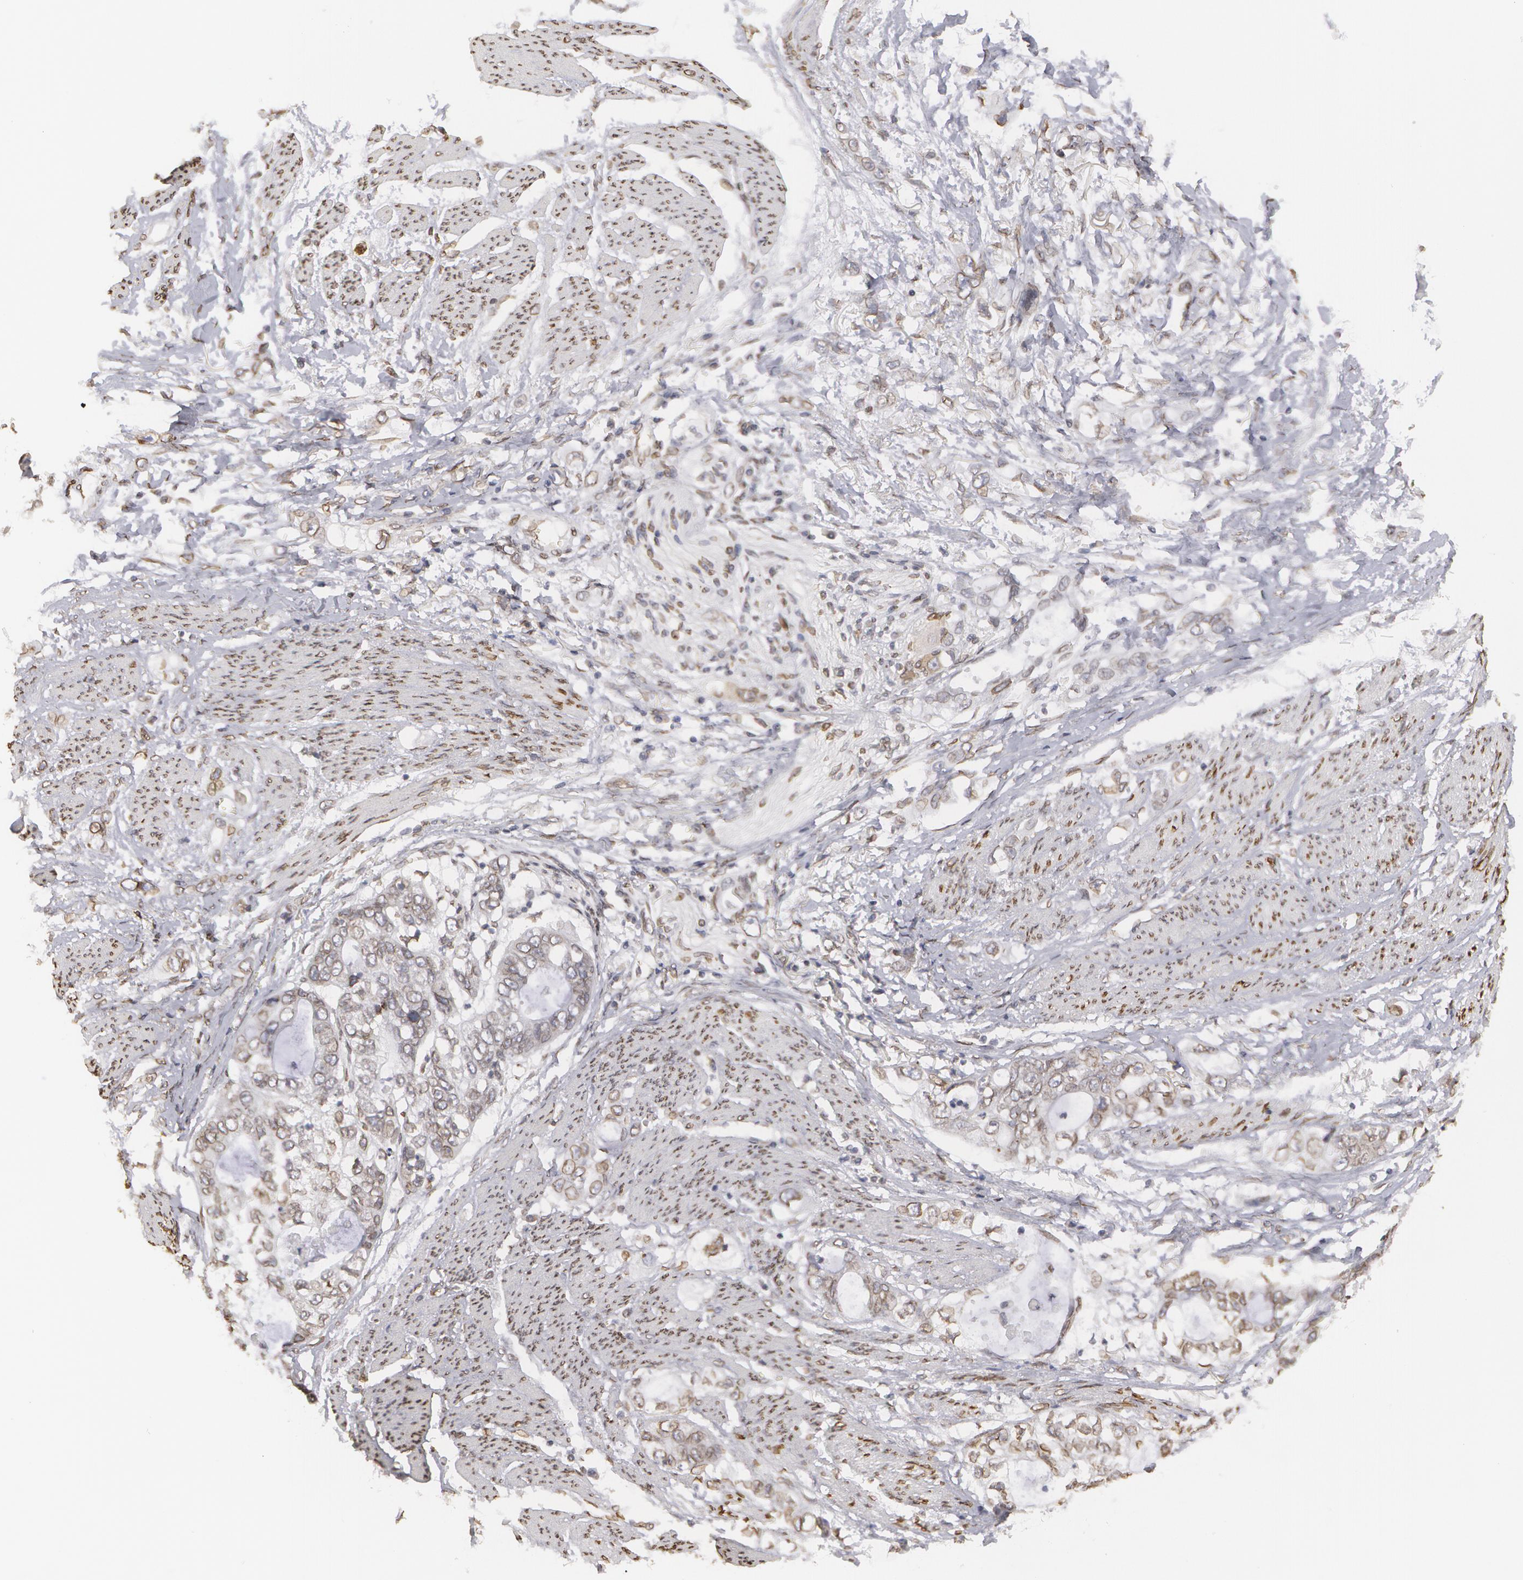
{"staining": {"intensity": "weak", "quantity": "<25%", "location": "nuclear"}, "tissue": "stomach cancer", "cell_type": "Tumor cells", "image_type": "cancer", "snomed": [{"axis": "morphology", "description": "Adenocarcinoma, NOS"}, {"axis": "topography", "description": "Stomach, upper"}], "caption": "Photomicrograph shows no significant protein expression in tumor cells of adenocarcinoma (stomach). The staining is performed using DAB (3,3'-diaminobenzidine) brown chromogen with nuclei counter-stained in using hematoxylin.", "gene": "EMD", "patient": {"sex": "female", "age": 52}}